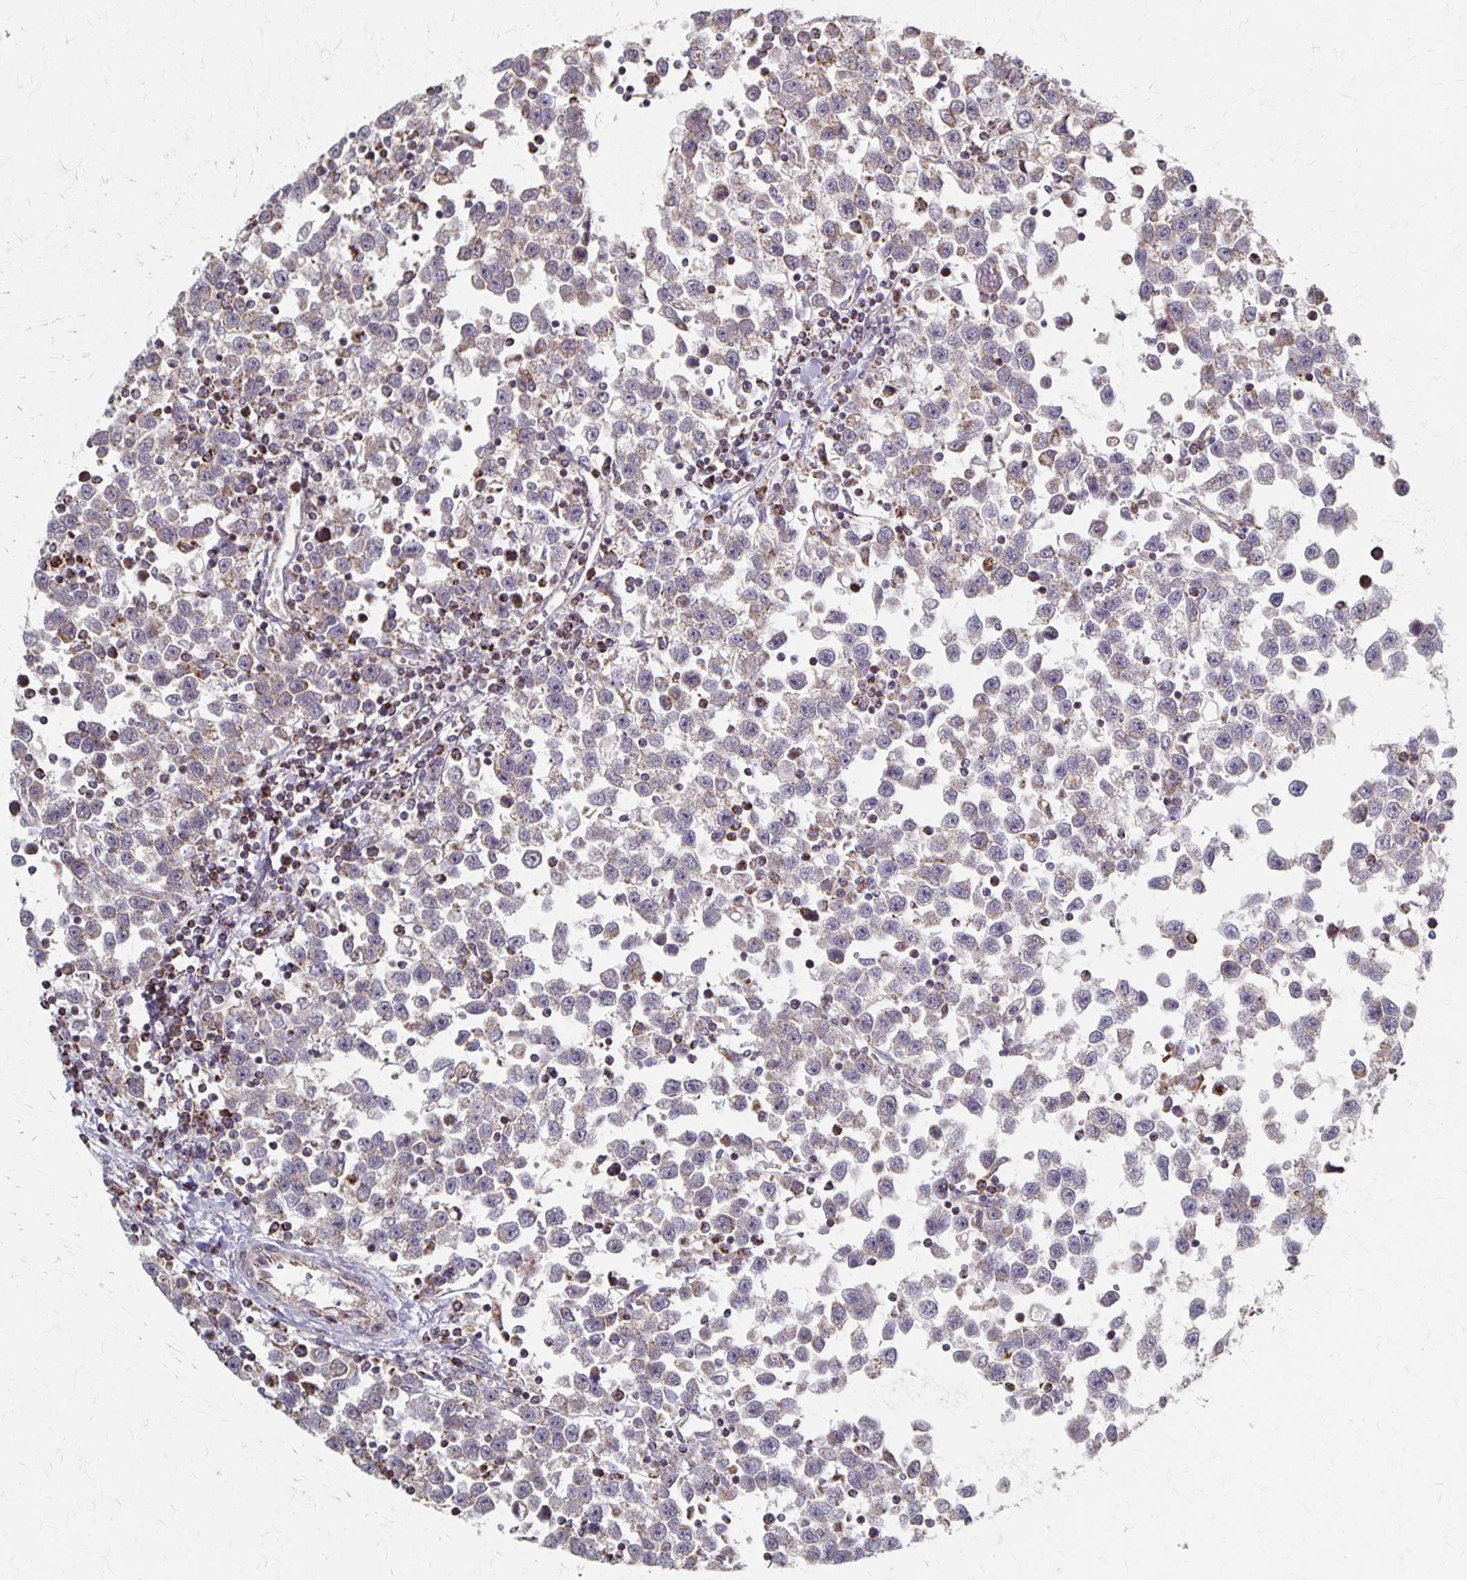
{"staining": {"intensity": "strong", "quantity": "25%-75%", "location": "cytoplasmic/membranous"}, "tissue": "testis cancer", "cell_type": "Tumor cells", "image_type": "cancer", "snomed": [{"axis": "morphology", "description": "Seminoma, NOS"}, {"axis": "topography", "description": "Testis"}], "caption": "Seminoma (testis) stained with IHC reveals strong cytoplasmic/membranous positivity in approximately 25%-75% of tumor cells. The staining was performed using DAB (3,3'-diaminobenzidine), with brown indicating positive protein expression. Nuclei are stained blue with hematoxylin.", "gene": "DYRK4", "patient": {"sex": "male", "age": 34}}